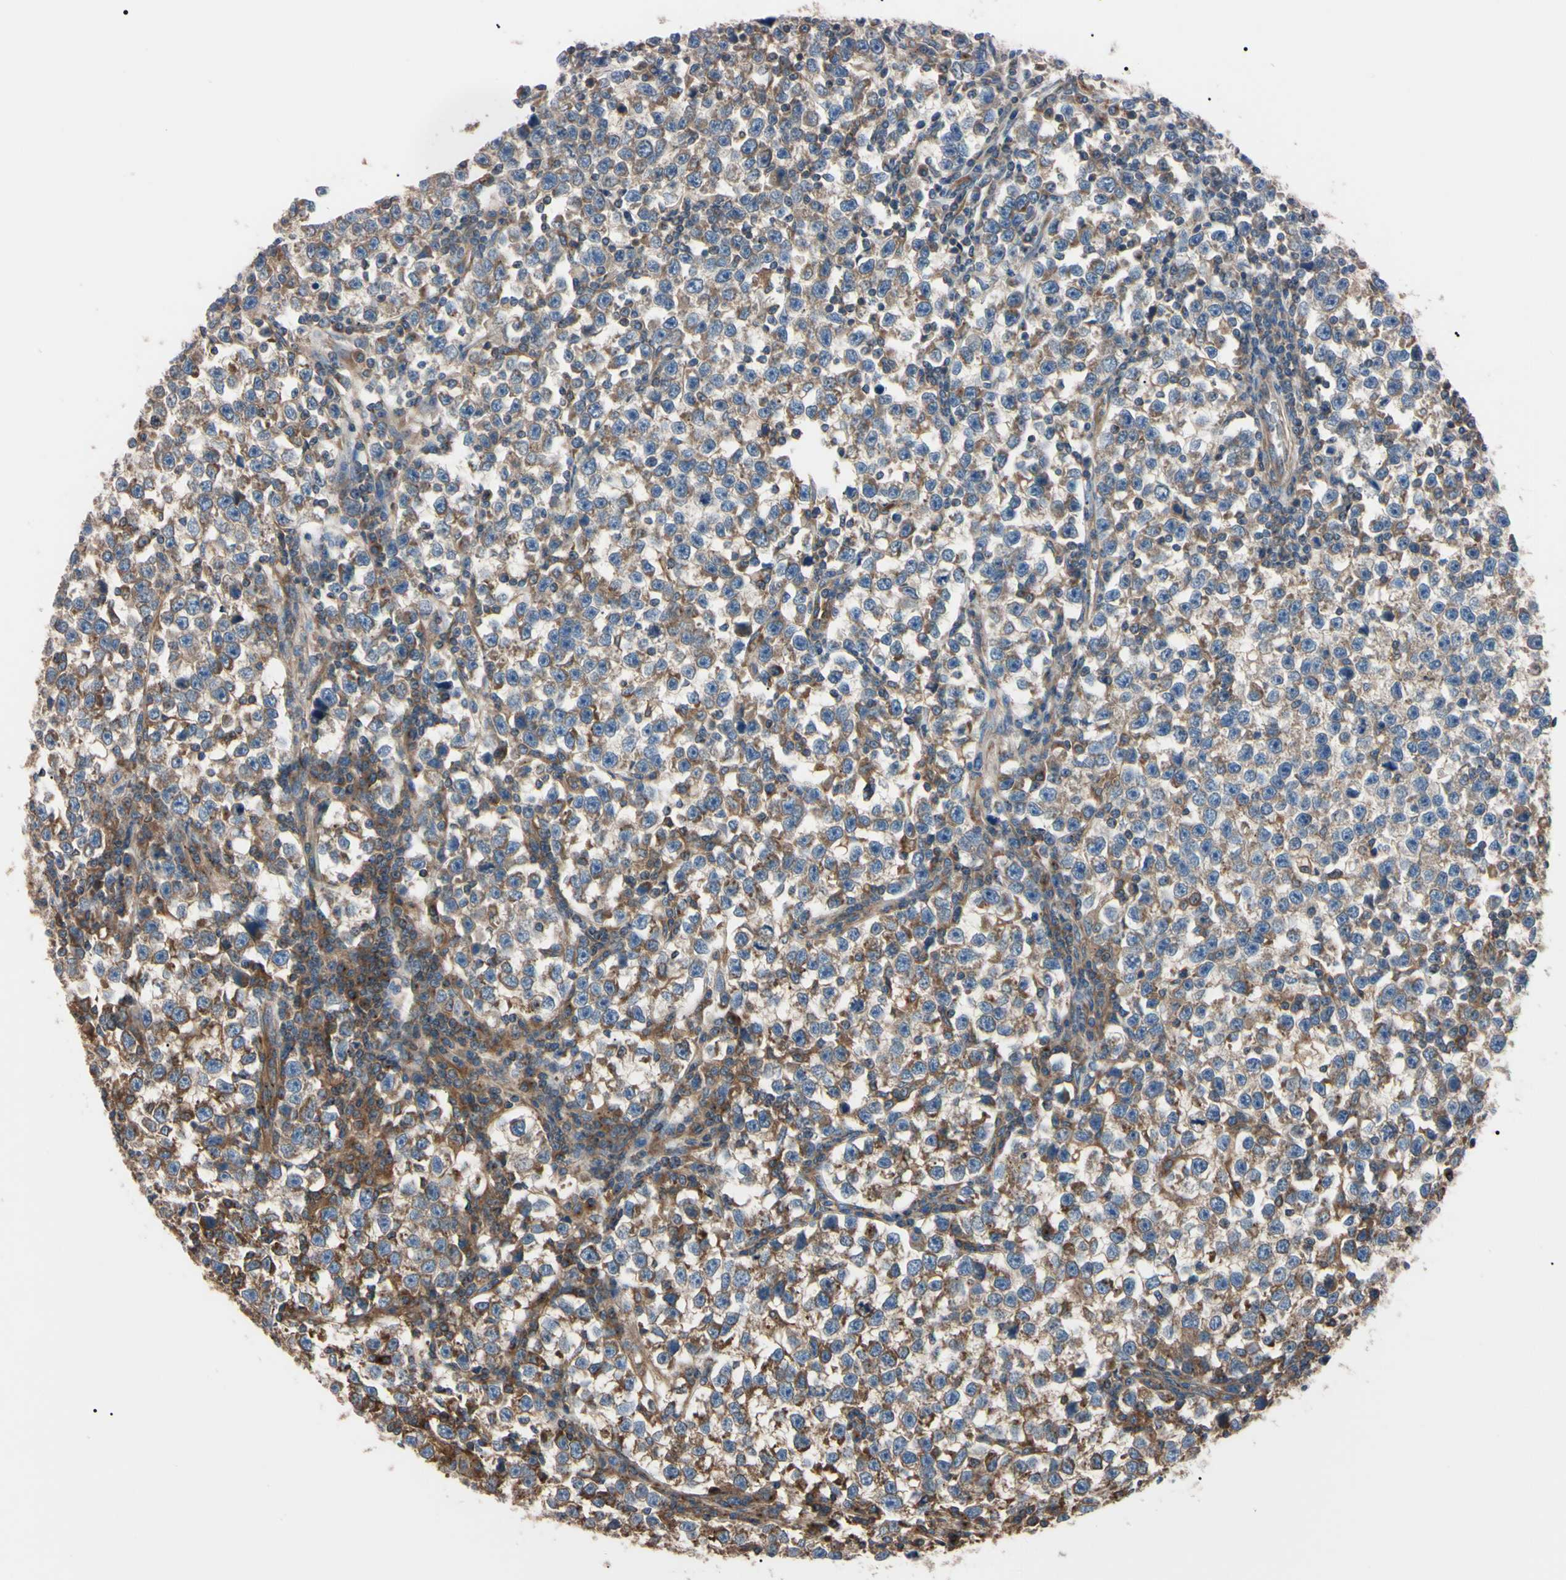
{"staining": {"intensity": "weak", "quantity": ">75%", "location": "cytoplasmic/membranous"}, "tissue": "testis cancer", "cell_type": "Tumor cells", "image_type": "cancer", "snomed": [{"axis": "morphology", "description": "Seminoma, NOS"}, {"axis": "topography", "description": "Testis"}], "caption": "Tumor cells show low levels of weak cytoplasmic/membranous staining in approximately >75% of cells in human testis cancer.", "gene": "PRKACA", "patient": {"sex": "male", "age": 43}}